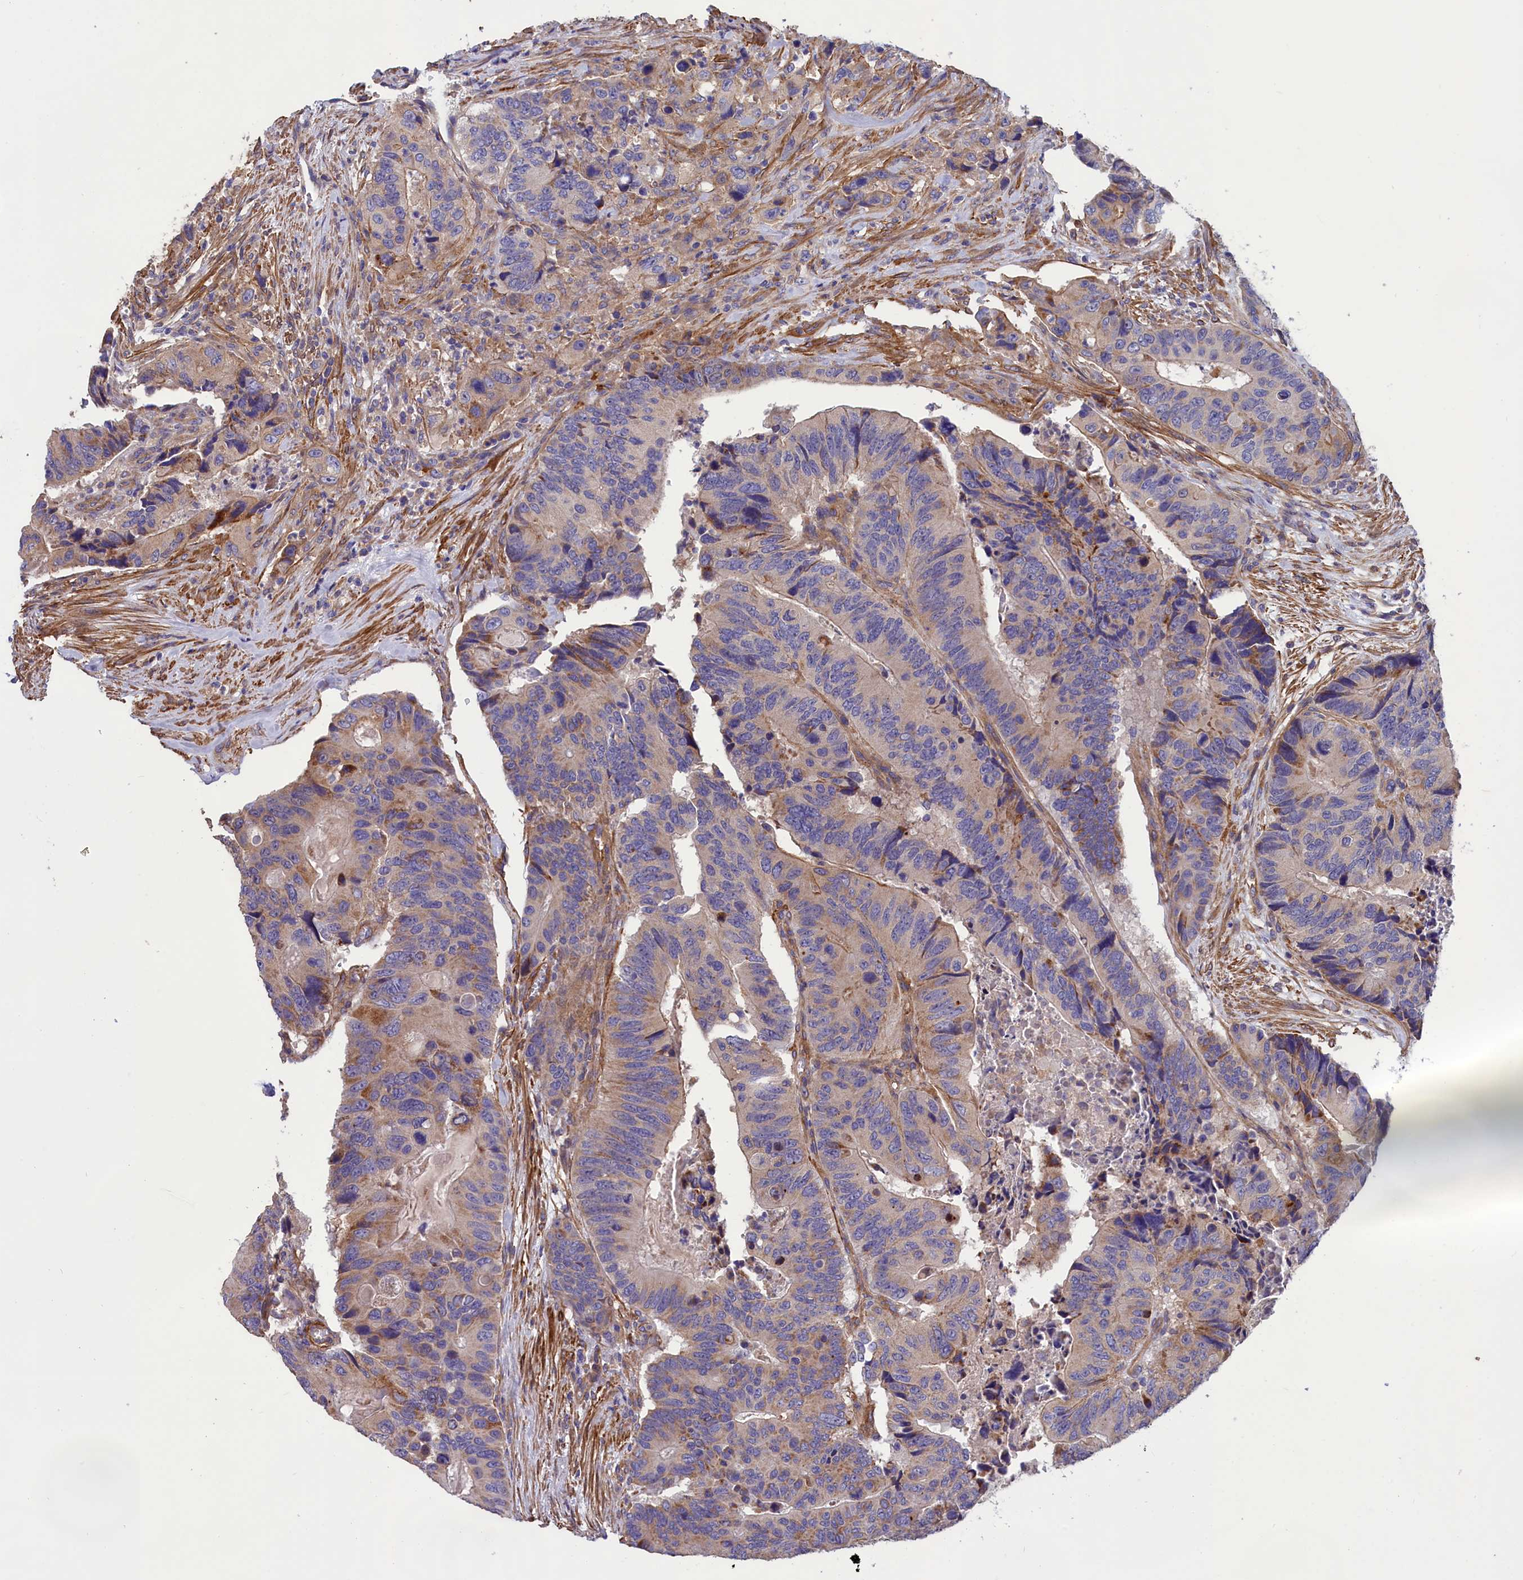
{"staining": {"intensity": "moderate", "quantity": "<25%", "location": "cytoplasmic/membranous"}, "tissue": "colorectal cancer", "cell_type": "Tumor cells", "image_type": "cancer", "snomed": [{"axis": "morphology", "description": "Adenocarcinoma, NOS"}, {"axis": "topography", "description": "Colon"}], "caption": "Human colorectal cancer (adenocarcinoma) stained with a protein marker displays moderate staining in tumor cells.", "gene": "AMDHD2", "patient": {"sex": "male", "age": 84}}